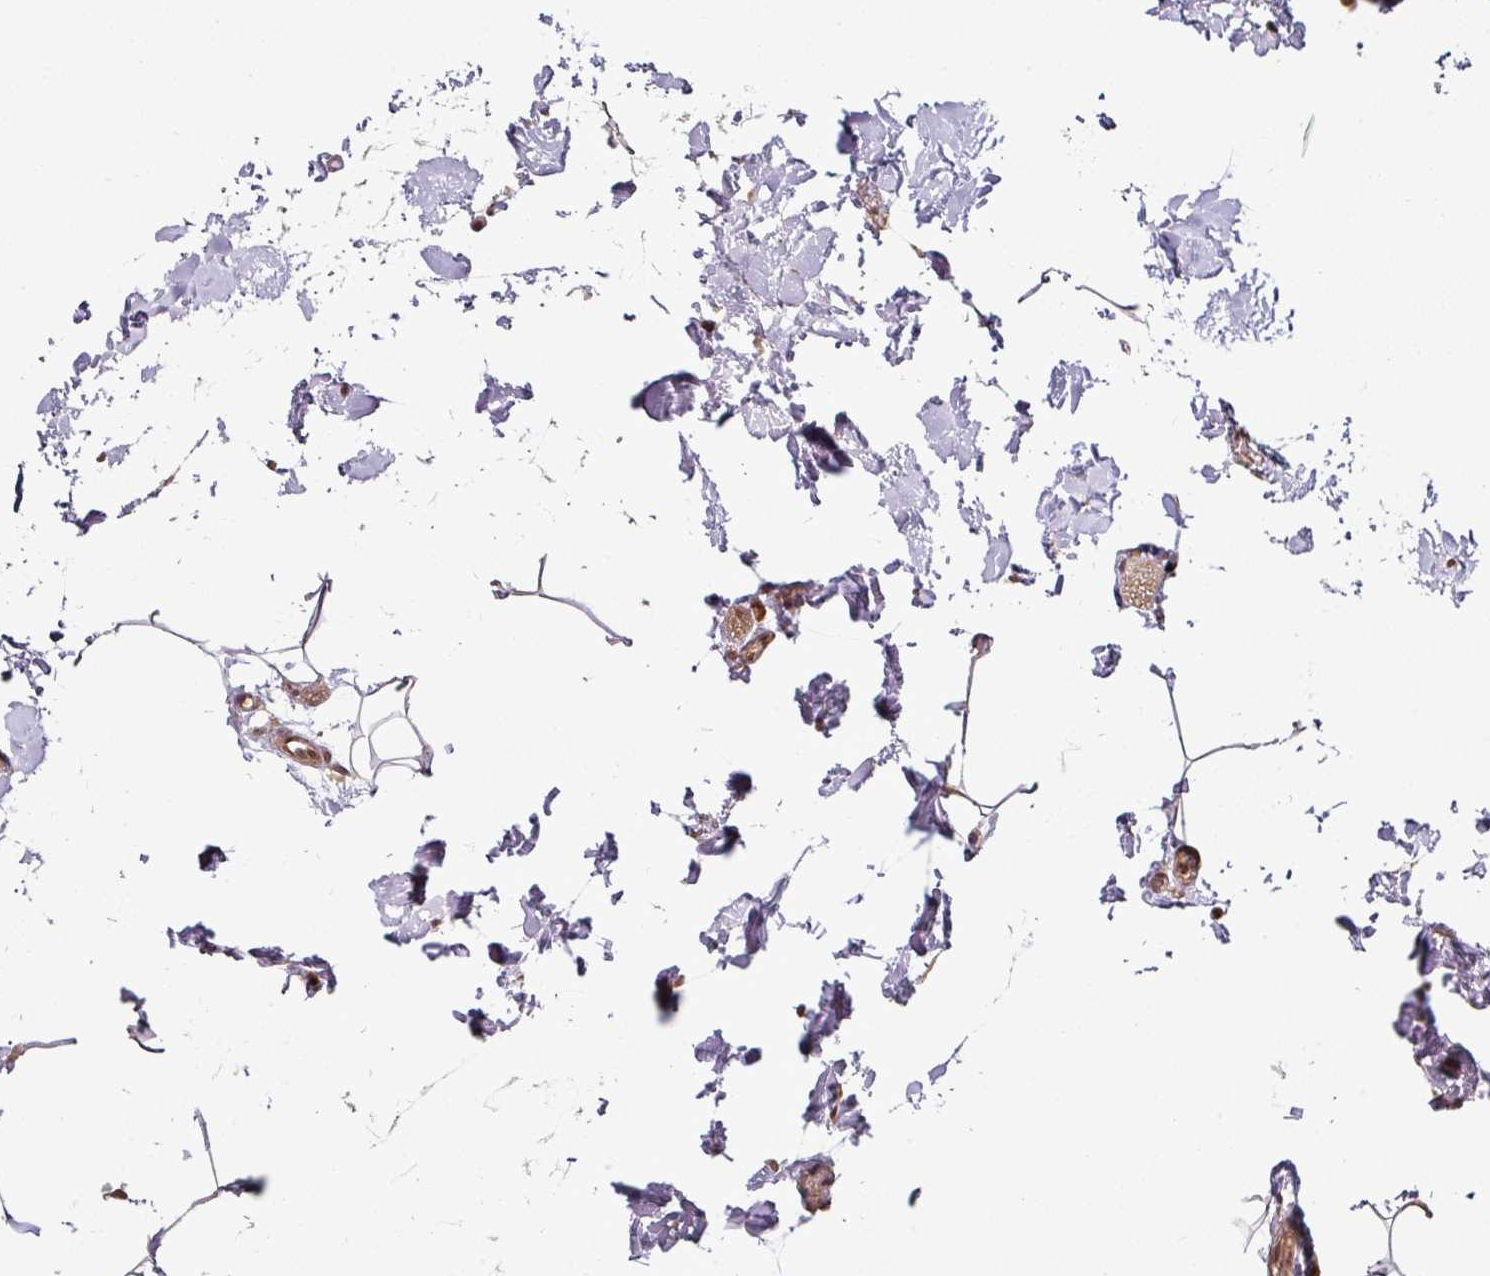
{"staining": {"intensity": "moderate", "quantity": ">75%", "location": "cytoplasmic/membranous"}, "tissue": "colon", "cell_type": "Endothelial cells", "image_type": "normal", "snomed": [{"axis": "morphology", "description": "Normal tissue, NOS"}, {"axis": "topography", "description": "Colon"}], "caption": "A brown stain shows moderate cytoplasmic/membranous expression of a protein in endothelial cells of normal colon. (Brightfield microscopy of DAB IHC at high magnification).", "gene": "ANKRD18A", "patient": {"sex": "female", "age": 84}}